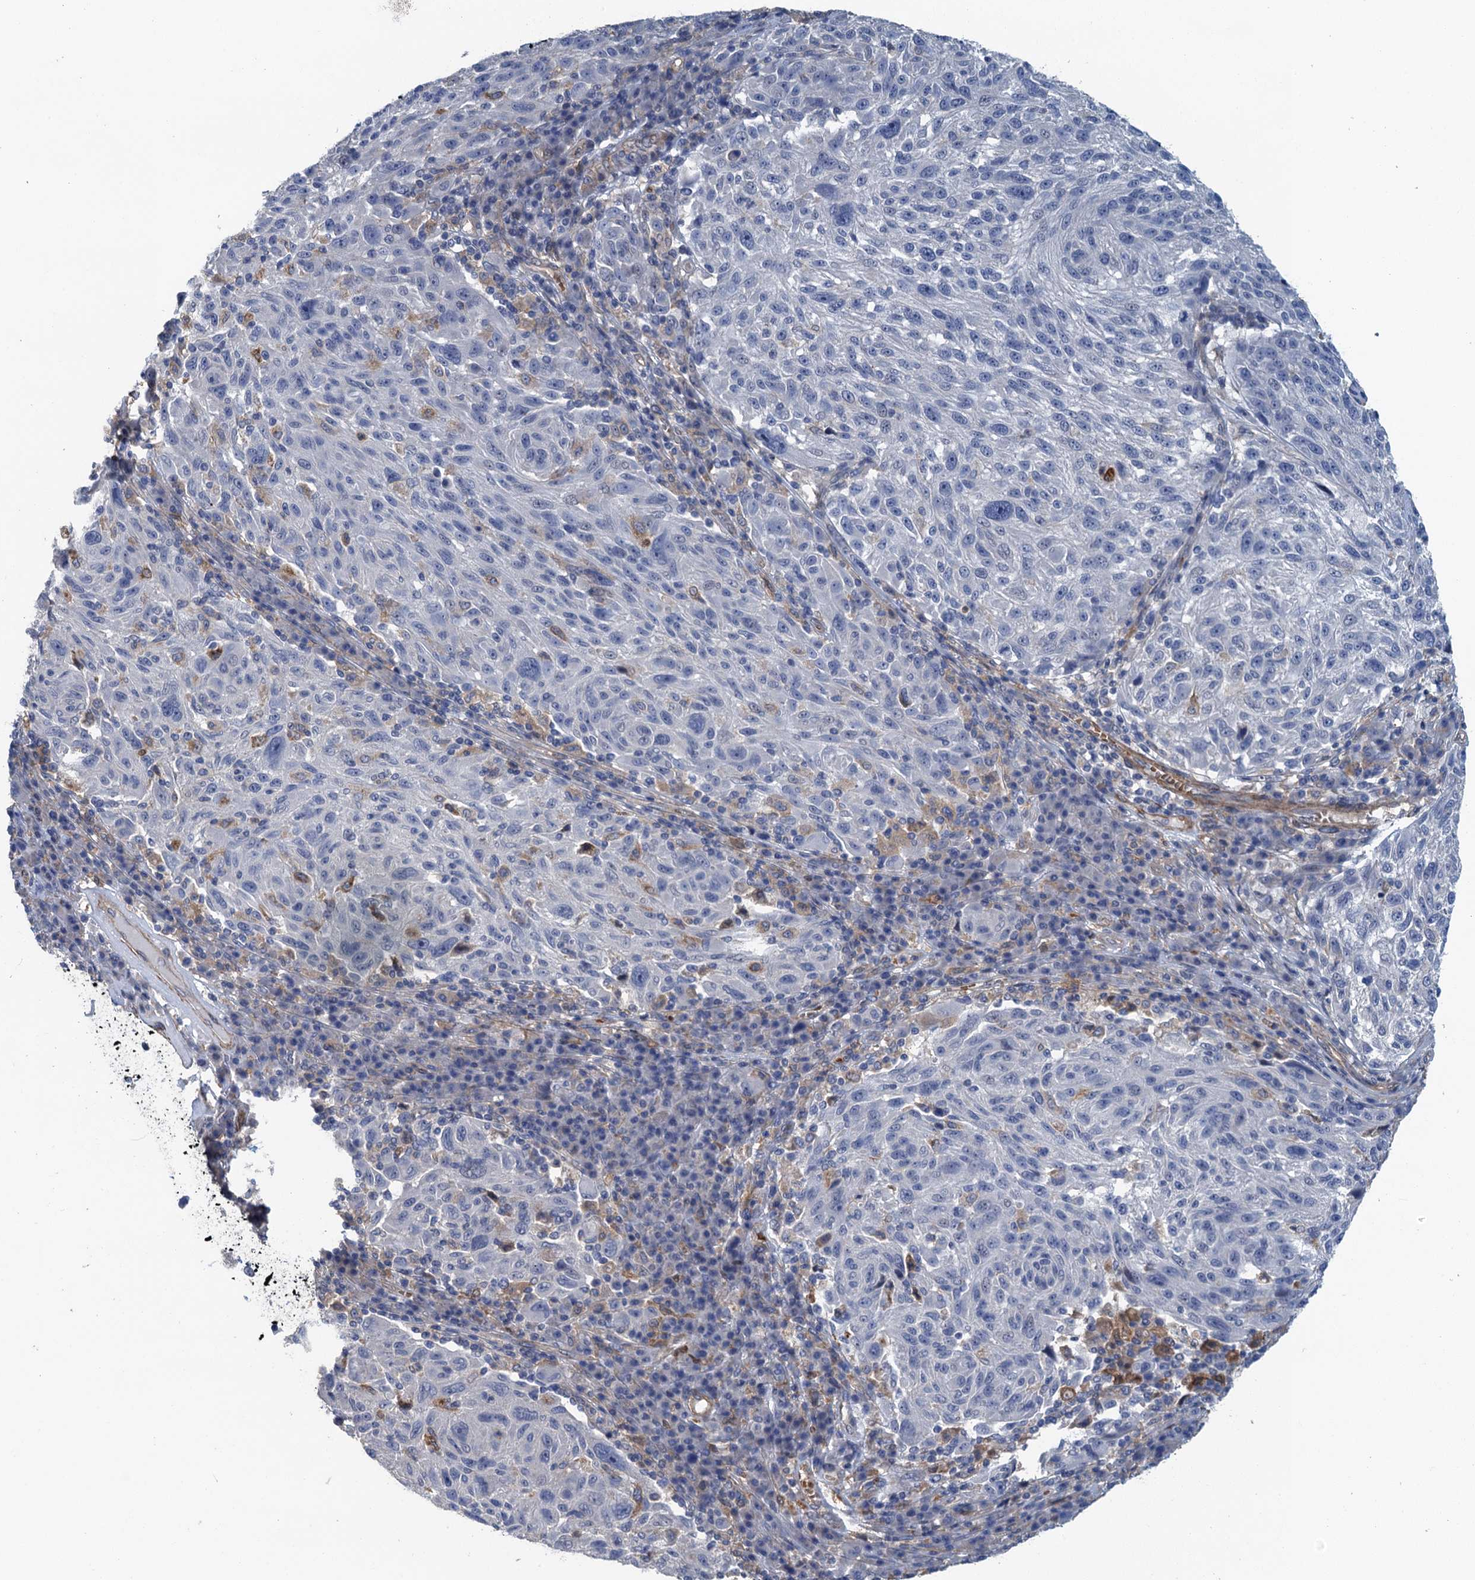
{"staining": {"intensity": "negative", "quantity": "none", "location": "none"}, "tissue": "melanoma", "cell_type": "Tumor cells", "image_type": "cancer", "snomed": [{"axis": "morphology", "description": "Malignant melanoma, NOS"}, {"axis": "topography", "description": "Skin"}], "caption": "Tumor cells are negative for brown protein staining in malignant melanoma.", "gene": "RSAD2", "patient": {"sex": "male", "age": 53}}